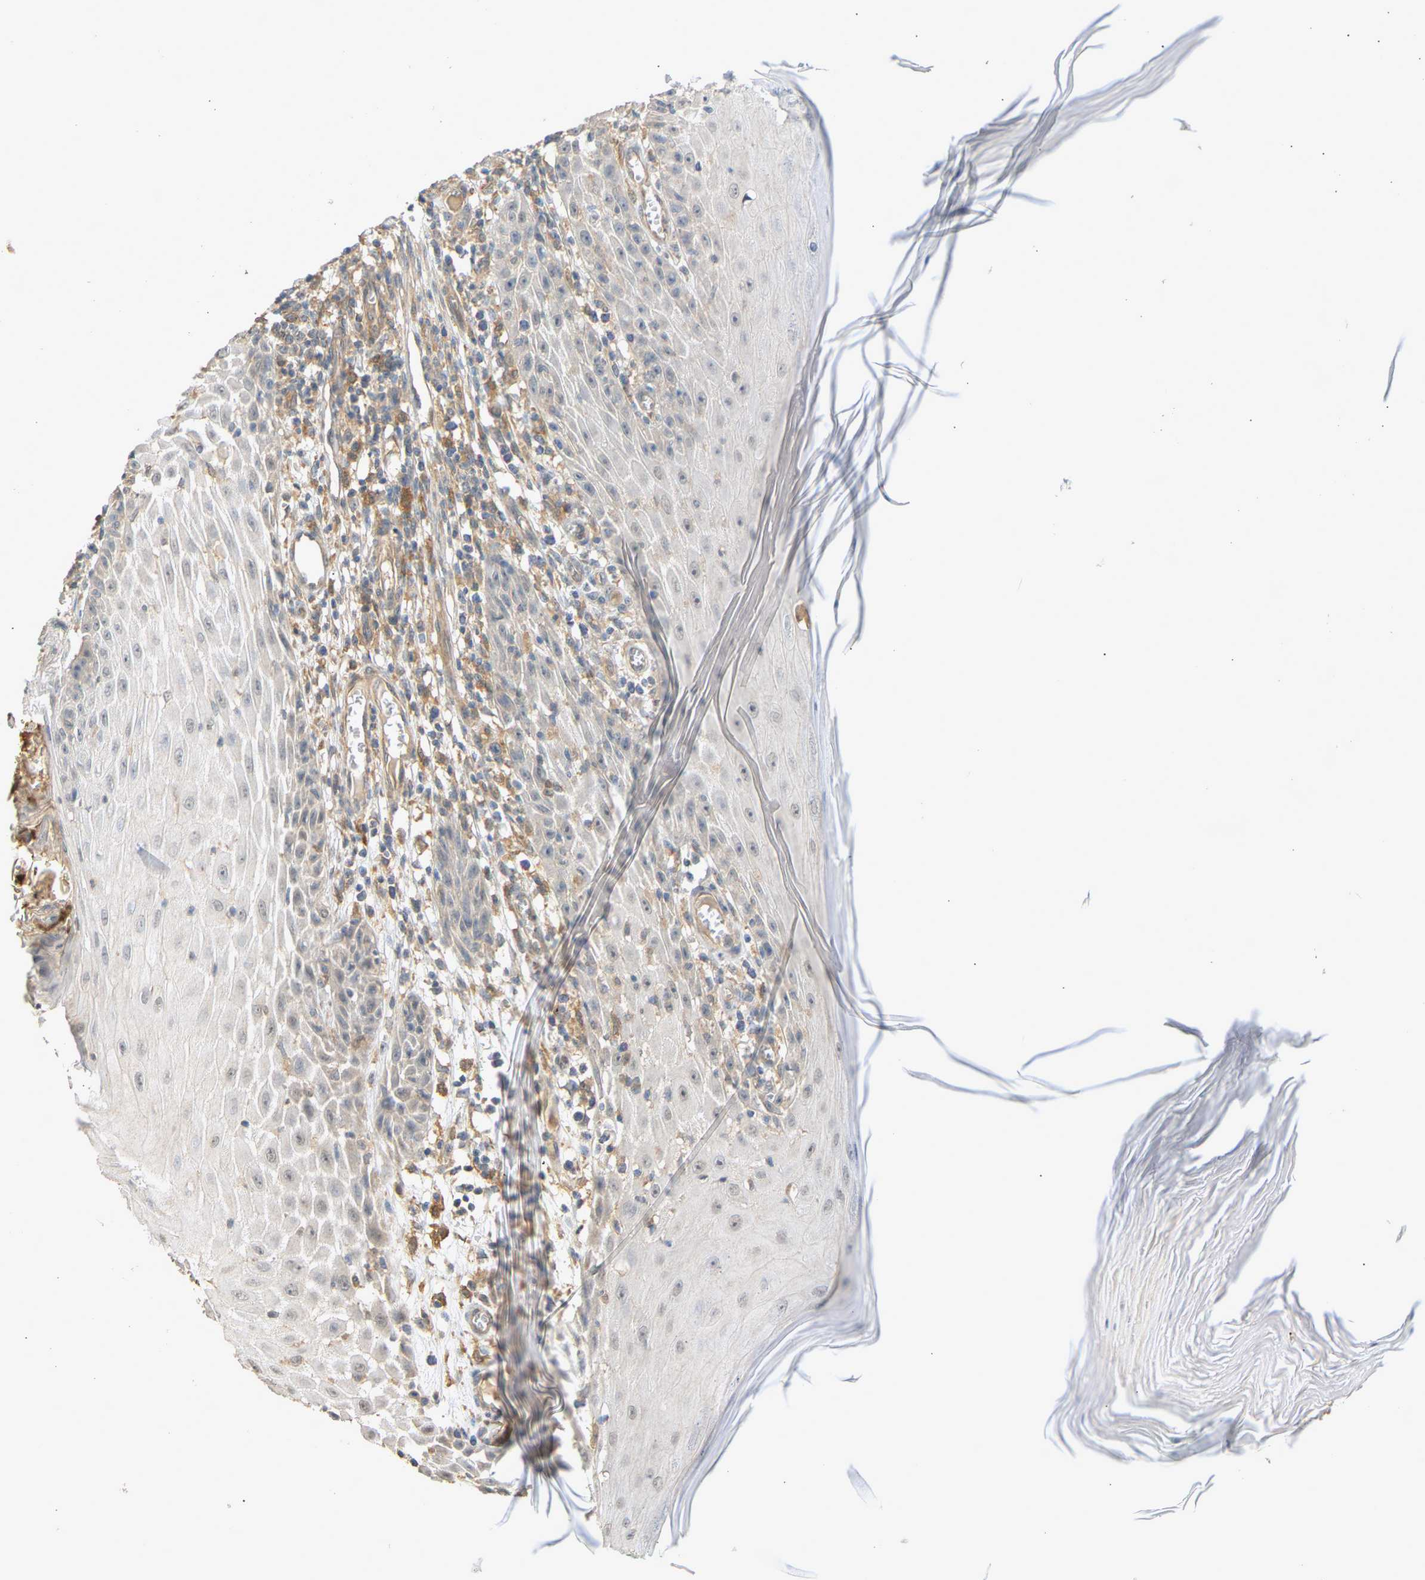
{"staining": {"intensity": "negative", "quantity": "none", "location": "none"}, "tissue": "skin cancer", "cell_type": "Tumor cells", "image_type": "cancer", "snomed": [{"axis": "morphology", "description": "Squamous cell carcinoma, NOS"}, {"axis": "topography", "description": "Skin"}], "caption": "DAB immunohistochemical staining of human skin cancer (squamous cell carcinoma) displays no significant expression in tumor cells.", "gene": "RGL1", "patient": {"sex": "female", "age": 73}}